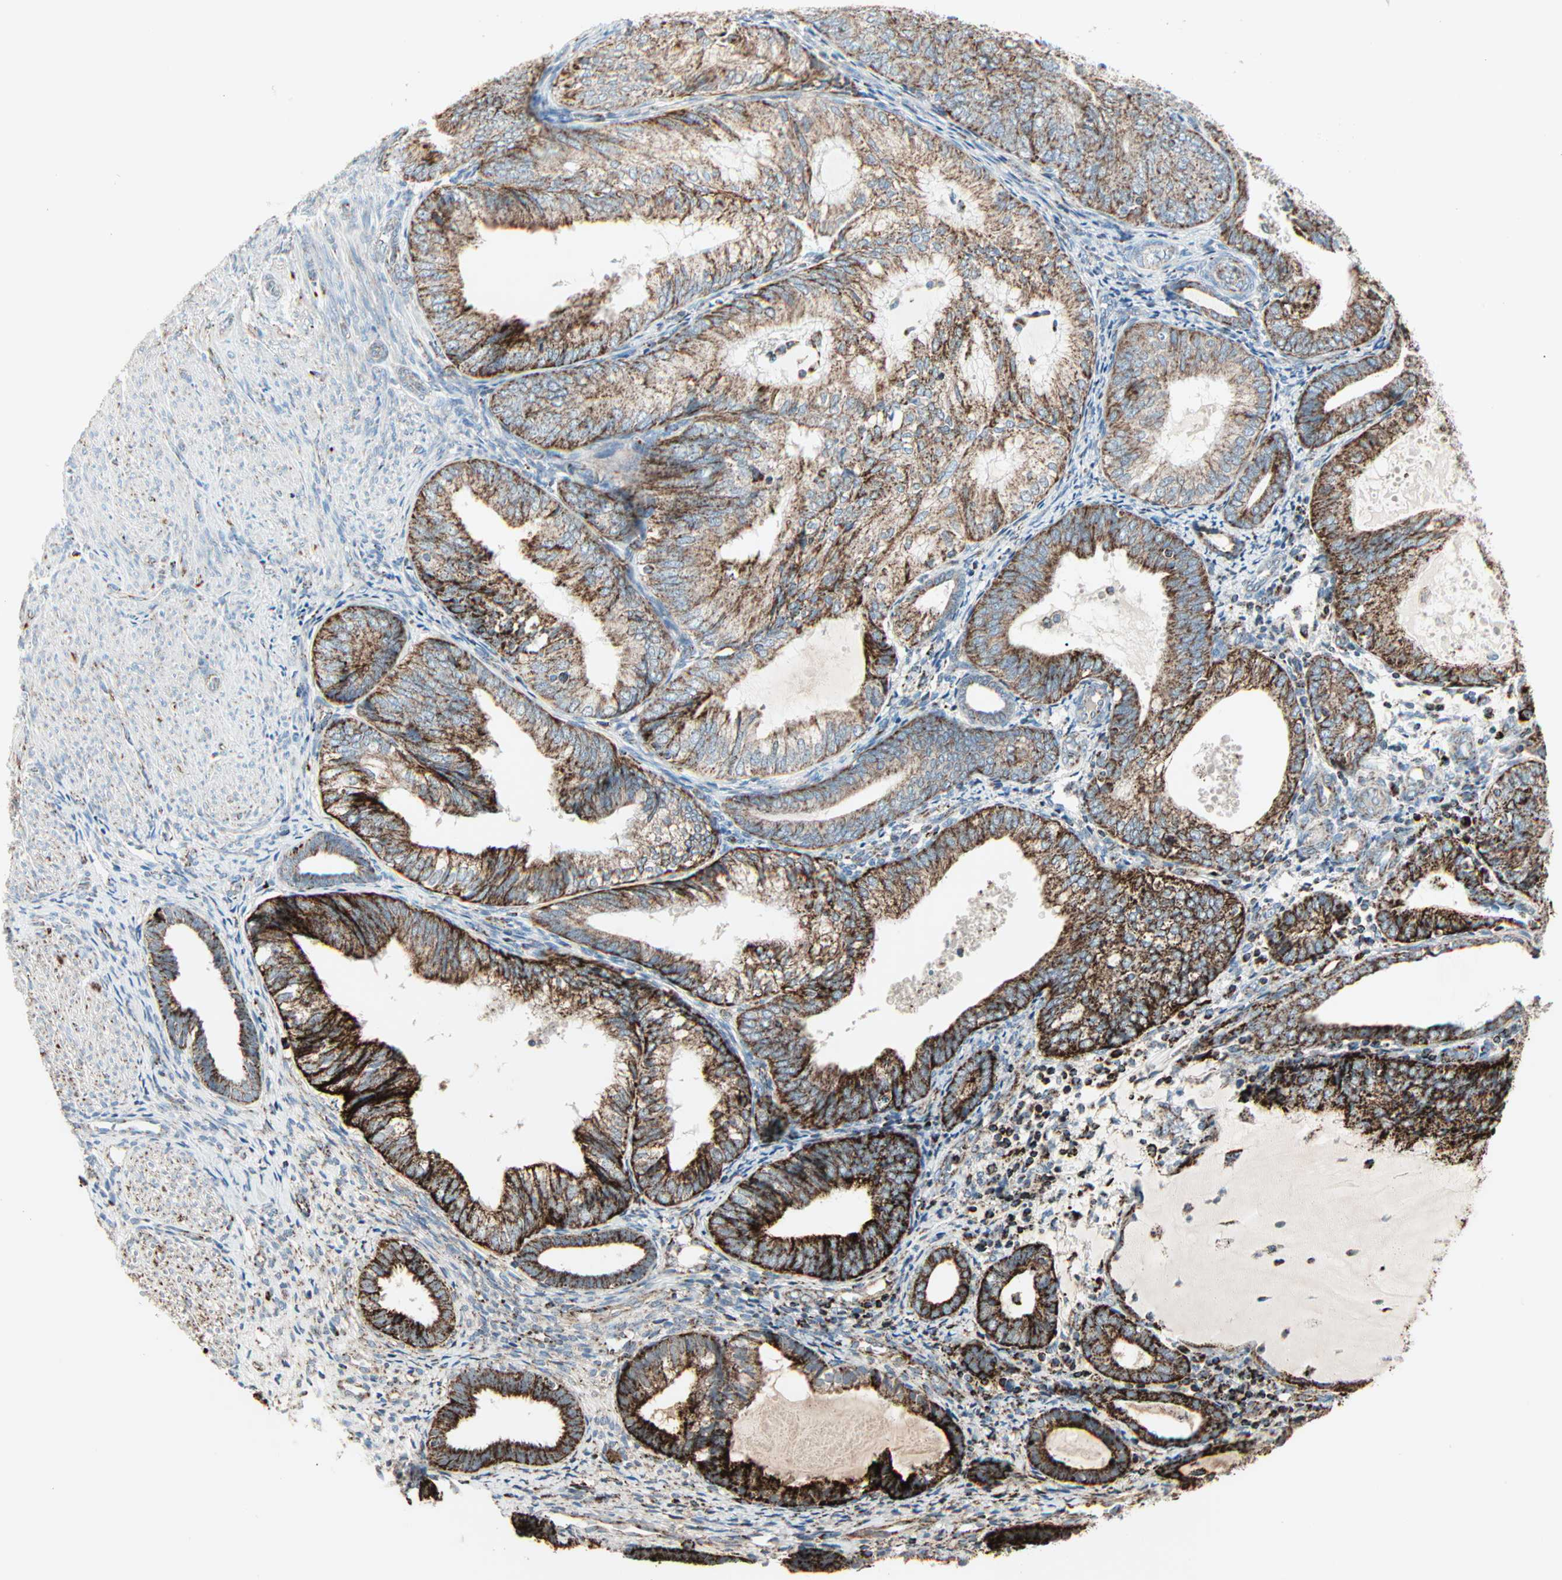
{"staining": {"intensity": "strong", "quantity": ">75%", "location": "cytoplasmic/membranous"}, "tissue": "endometrial cancer", "cell_type": "Tumor cells", "image_type": "cancer", "snomed": [{"axis": "morphology", "description": "Adenocarcinoma, NOS"}, {"axis": "topography", "description": "Endometrium"}], "caption": "Protein analysis of endometrial adenocarcinoma tissue demonstrates strong cytoplasmic/membranous expression in approximately >75% of tumor cells.", "gene": "IDH2", "patient": {"sex": "female", "age": 81}}